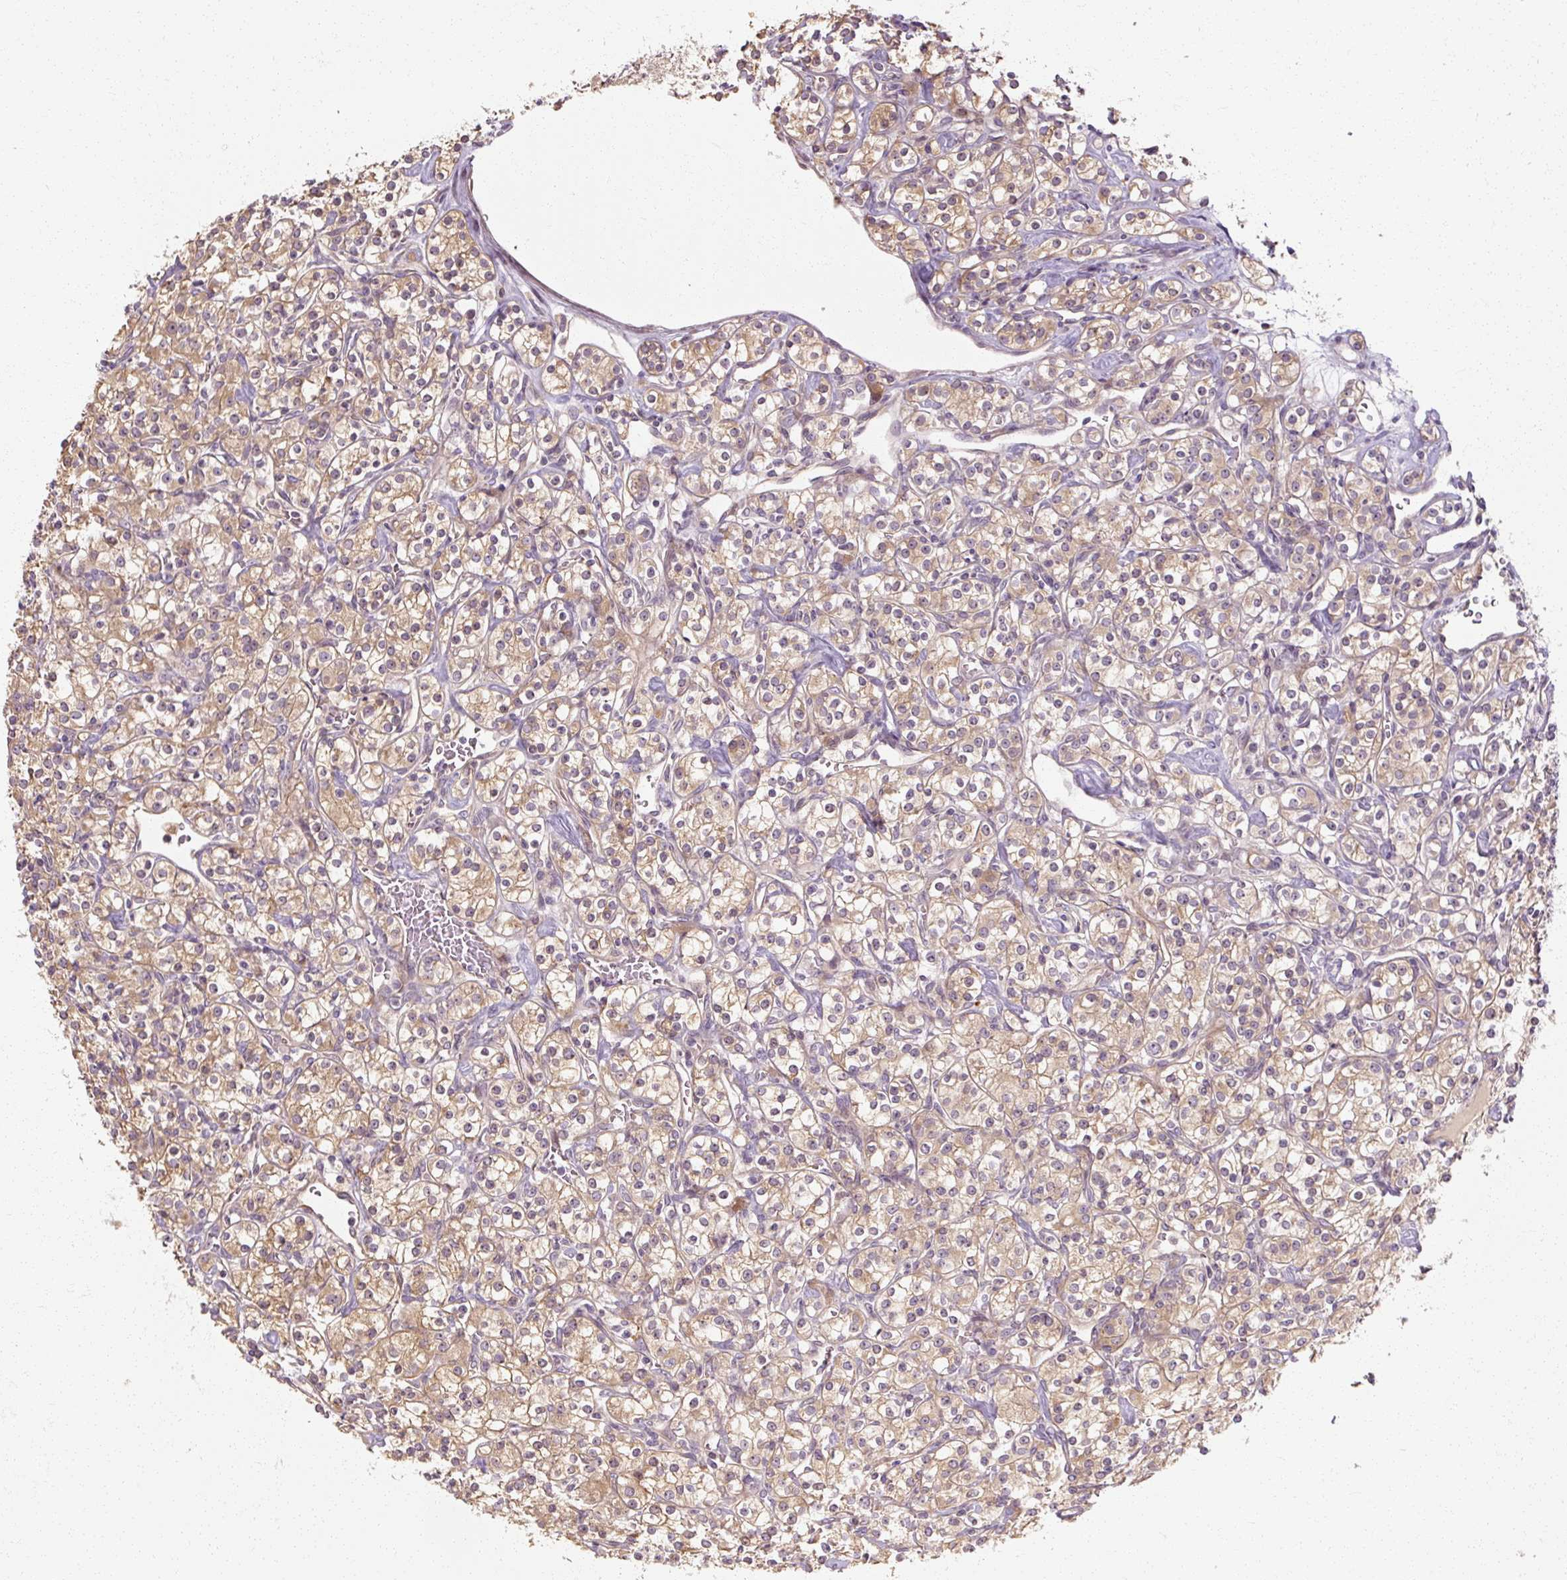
{"staining": {"intensity": "moderate", "quantity": "25%-75%", "location": "cytoplasmic/membranous"}, "tissue": "renal cancer", "cell_type": "Tumor cells", "image_type": "cancer", "snomed": [{"axis": "morphology", "description": "Adenocarcinoma, NOS"}, {"axis": "topography", "description": "Kidney"}], "caption": "An image of human renal cancer stained for a protein displays moderate cytoplasmic/membranous brown staining in tumor cells.", "gene": "RB1CC1", "patient": {"sex": "male", "age": 77}}